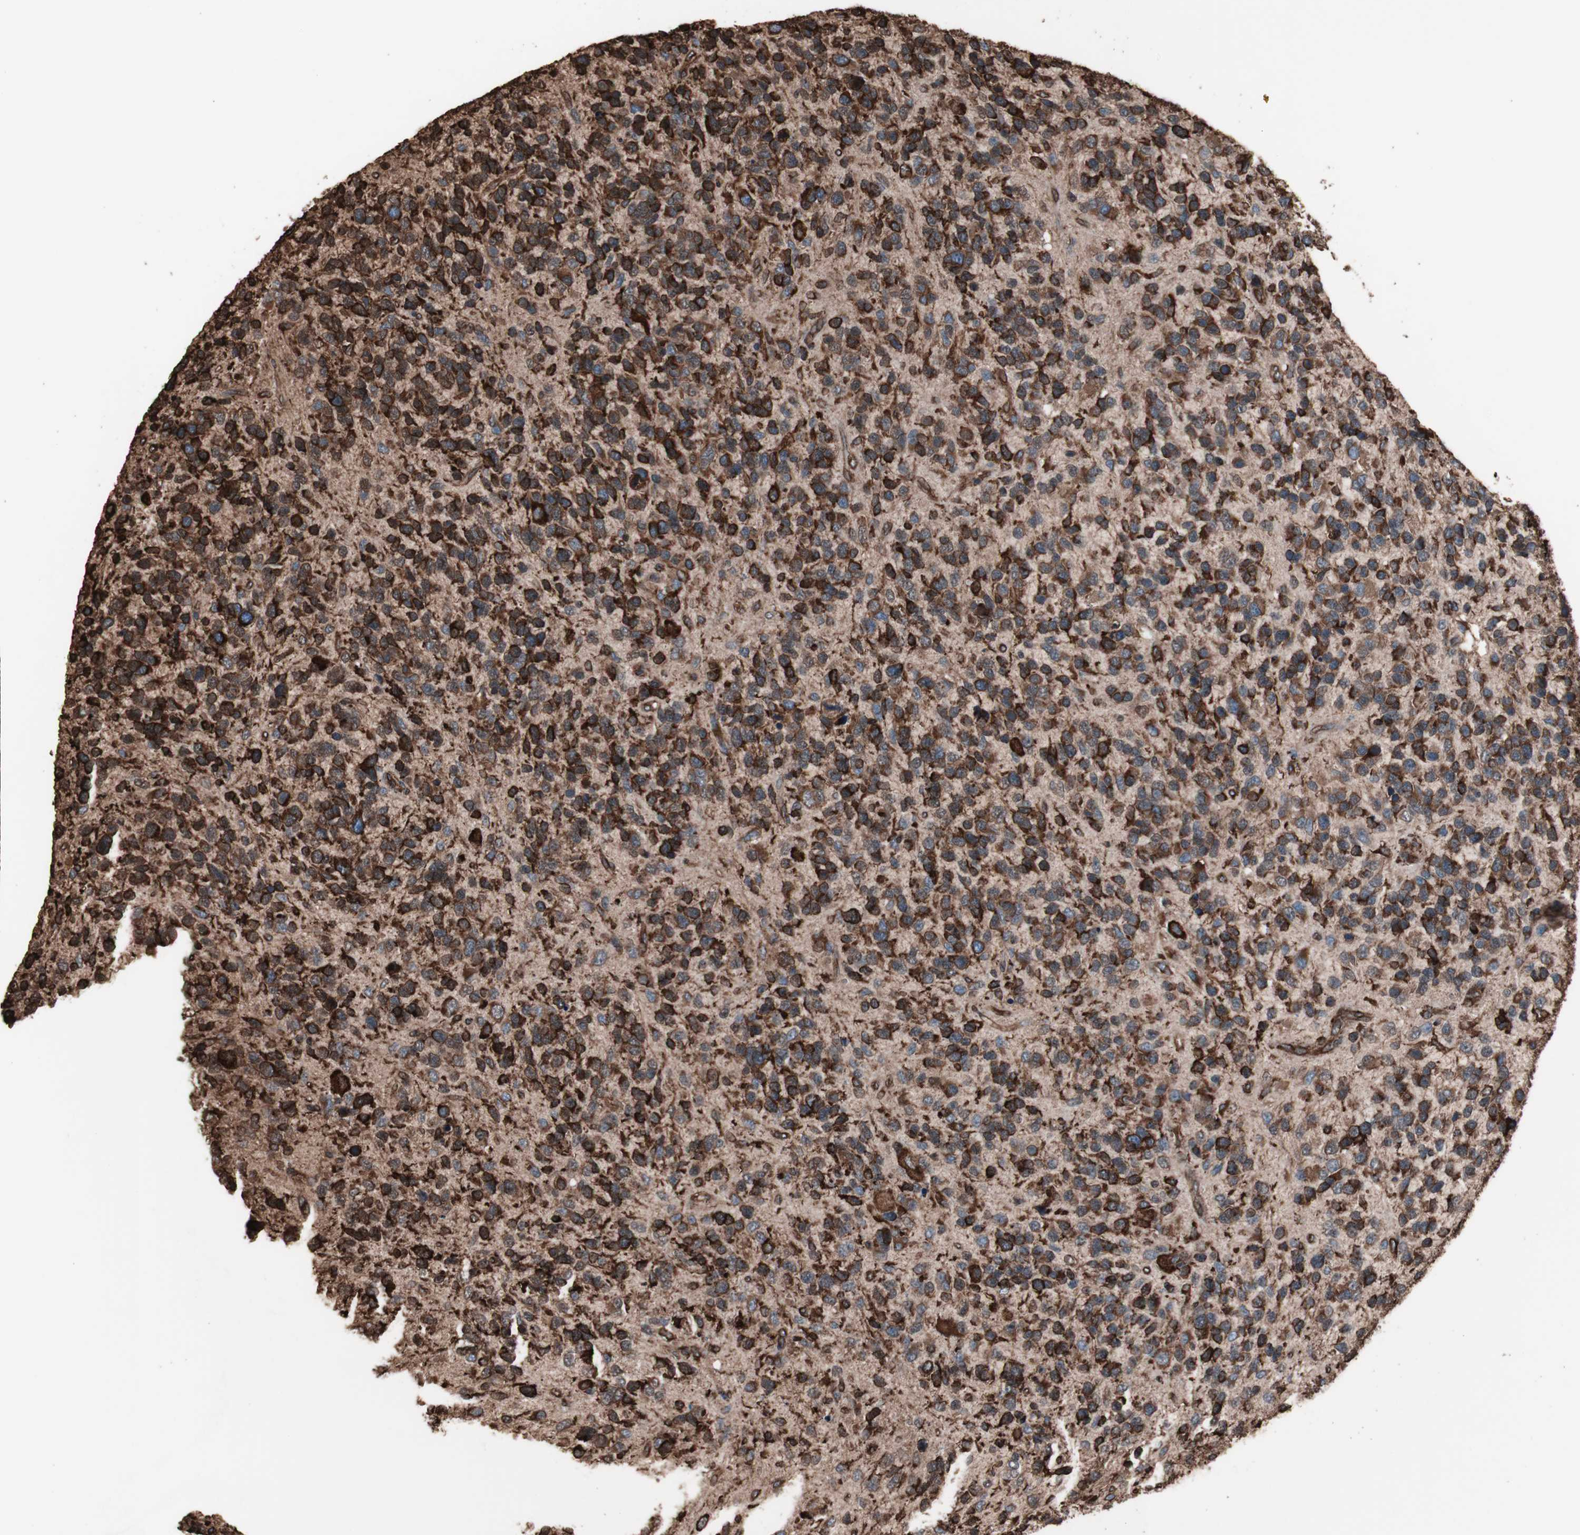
{"staining": {"intensity": "strong", "quantity": ">75%", "location": "cytoplasmic/membranous"}, "tissue": "glioma", "cell_type": "Tumor cells", "image_type": "cancer", "snomed": [{"axis": "morphology", "description": "Glioma, malignant, High grade"}, {"axis": "topography", "description": "Brain"}], "caption": "This is a micrograph of immunohistochemistry (IHC) staining of malignant high-grade glioma, which shows strong expression in the cytoplasmic/membranous of tumor cells.", "gene": "HSP90B1", "patient": {"sex": "female", "age": 58}}